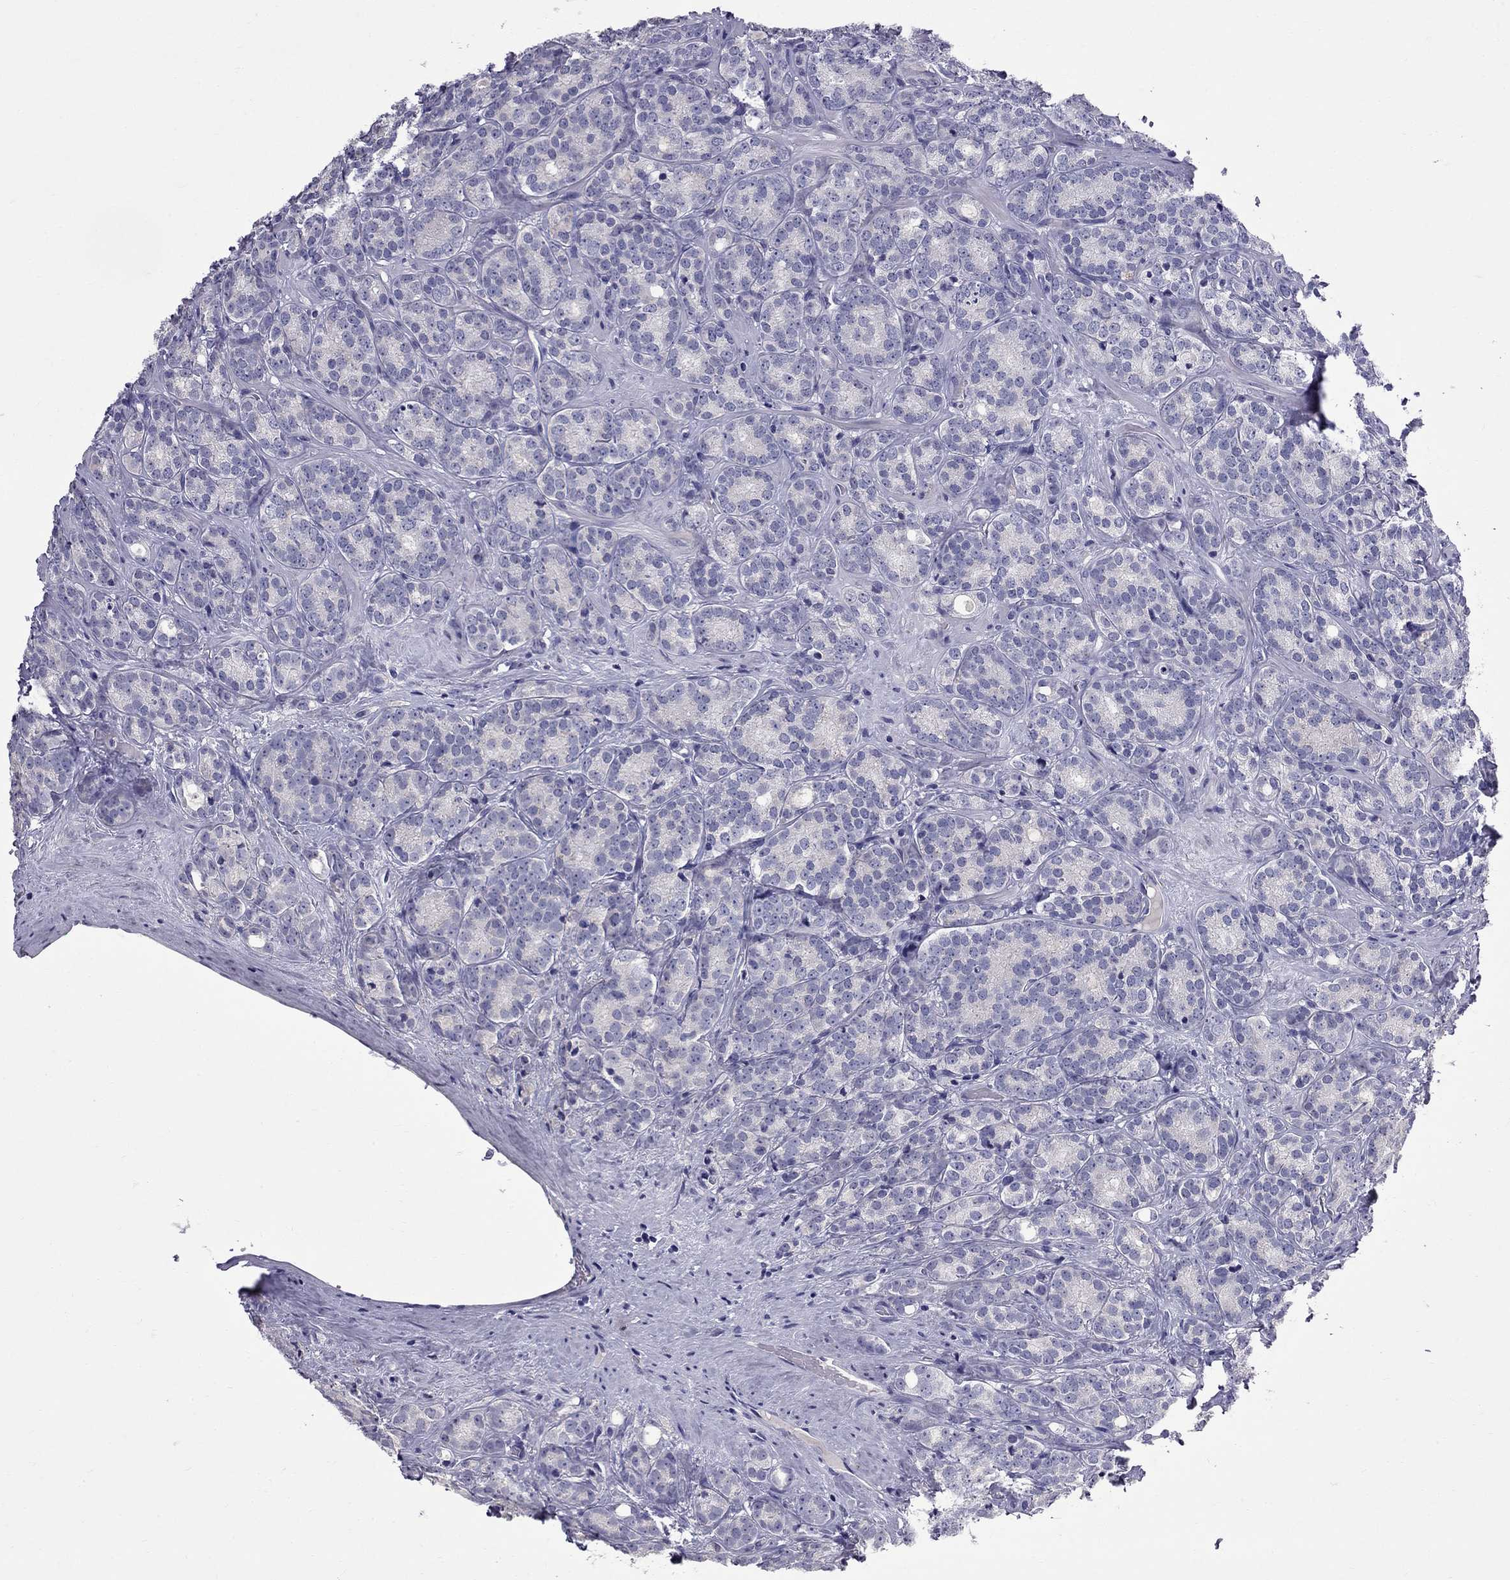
{"staining": {"intensity": "negative", "quantity": "none", "location": "none"}, "tissue": "prostate cancer", "cell_type": "Tumor cells", "image_type": "cancer", "snomed": [{"axis": "morphology", "description": "Adenocarcinoma, NOS"}, {"axis": "topography", "description": "Prostate"}], "caption": "Histopathology image shows no protein positivity in tumor cells of prostate cancer tissue.", "gene": "CFAP91", "patient": {"sex": "male", "age": 71}}